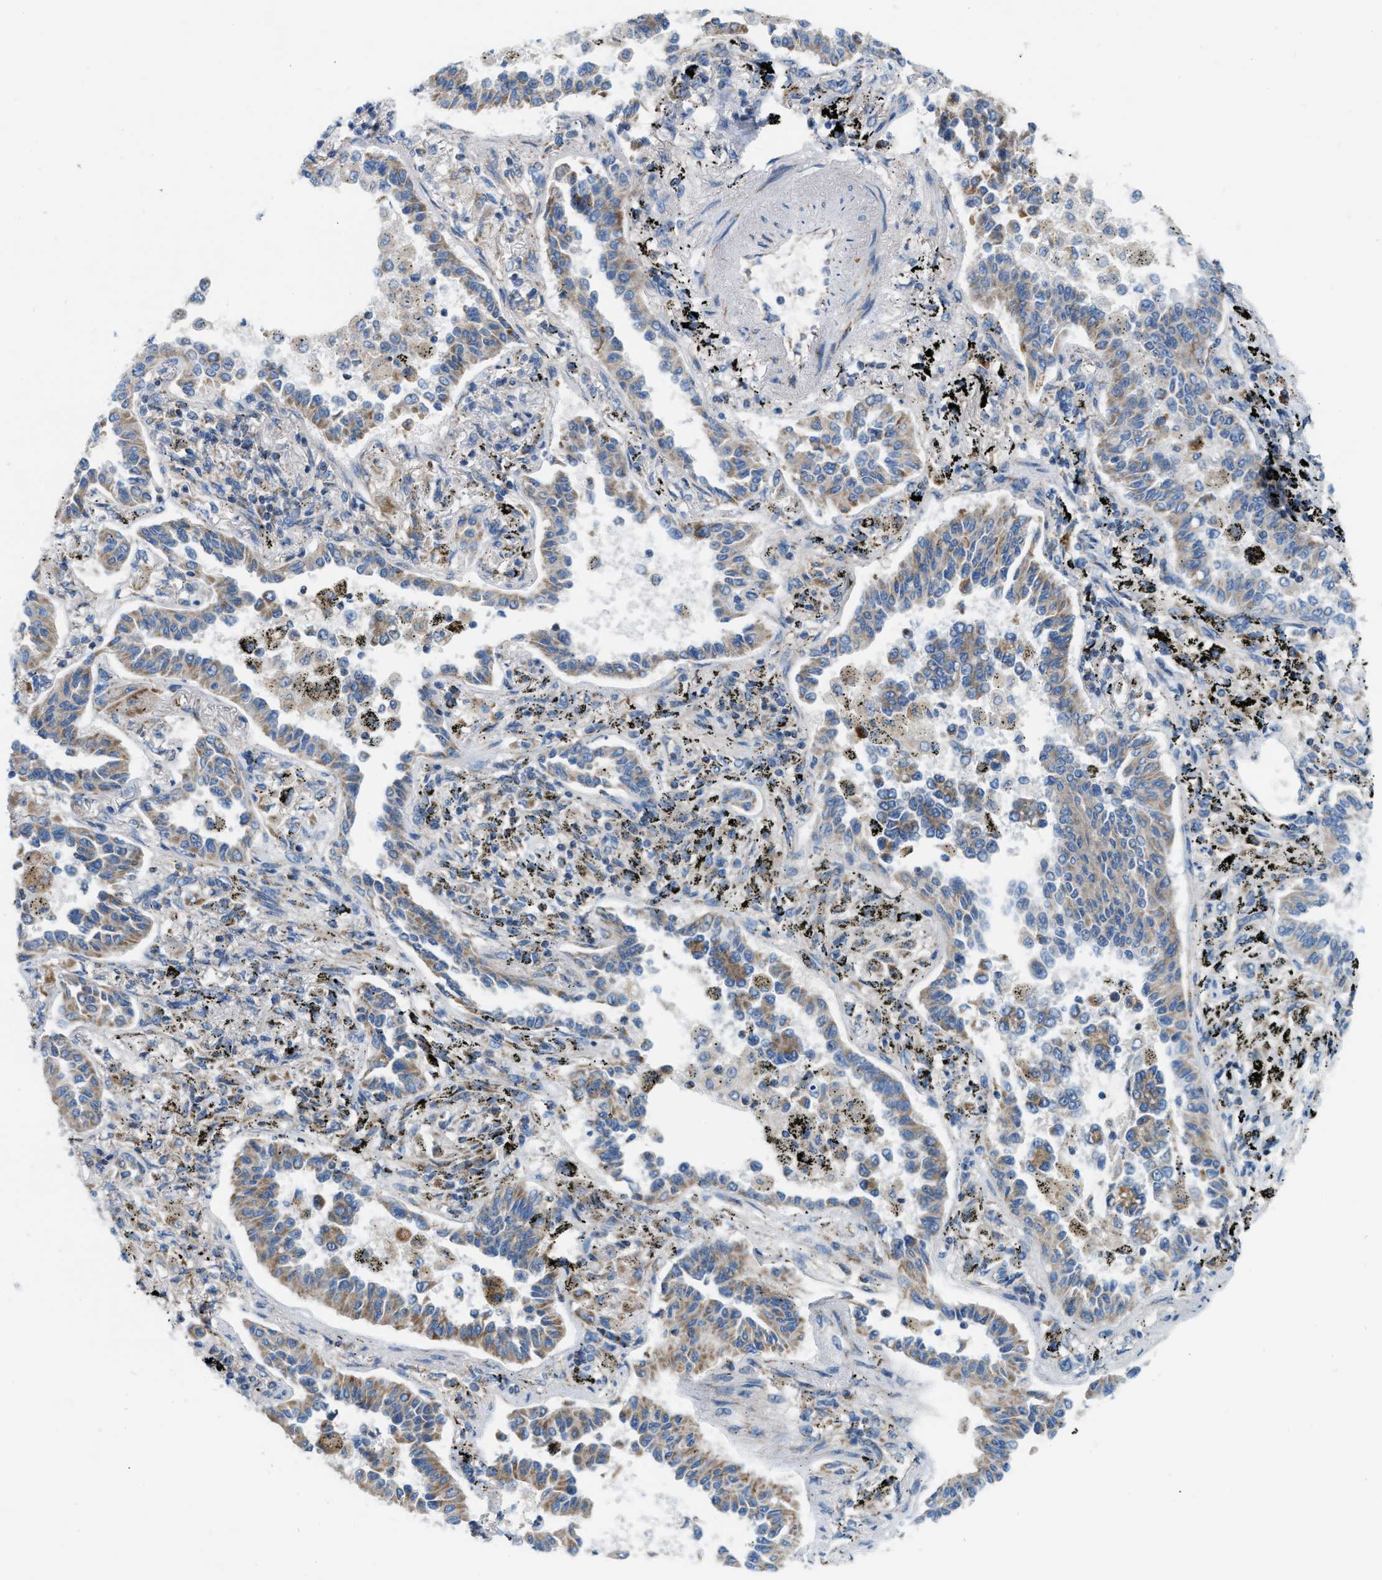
{"staining": {"intensity": "moderate", "quantity": "25%-75%", "location": "cytoplasmic/membranous"}, "tissue": "lung cancer", "cell_type": "Tumor cells", "image_type": "cancer", "snomed": [{"axis": "morphology", "description": "Normal tissue, NOS"}, {"axis": "morphology", "description": "Adenocarcinoma, NOS"}, {"axis": "topography", "description": "Lung"}], "caption": "Immunohistochemical staining of adenocarcinoma (lung) displays moderate cytoplasmic/membranous protein positivity in about 25%-75% of tumor cells. (DAB (3,3'-diaminobenzidine) = brown stain, brightfield microscopy at high magnification).", "gene": "JADE1", "patient": {"sex": "male", "age": 59}}